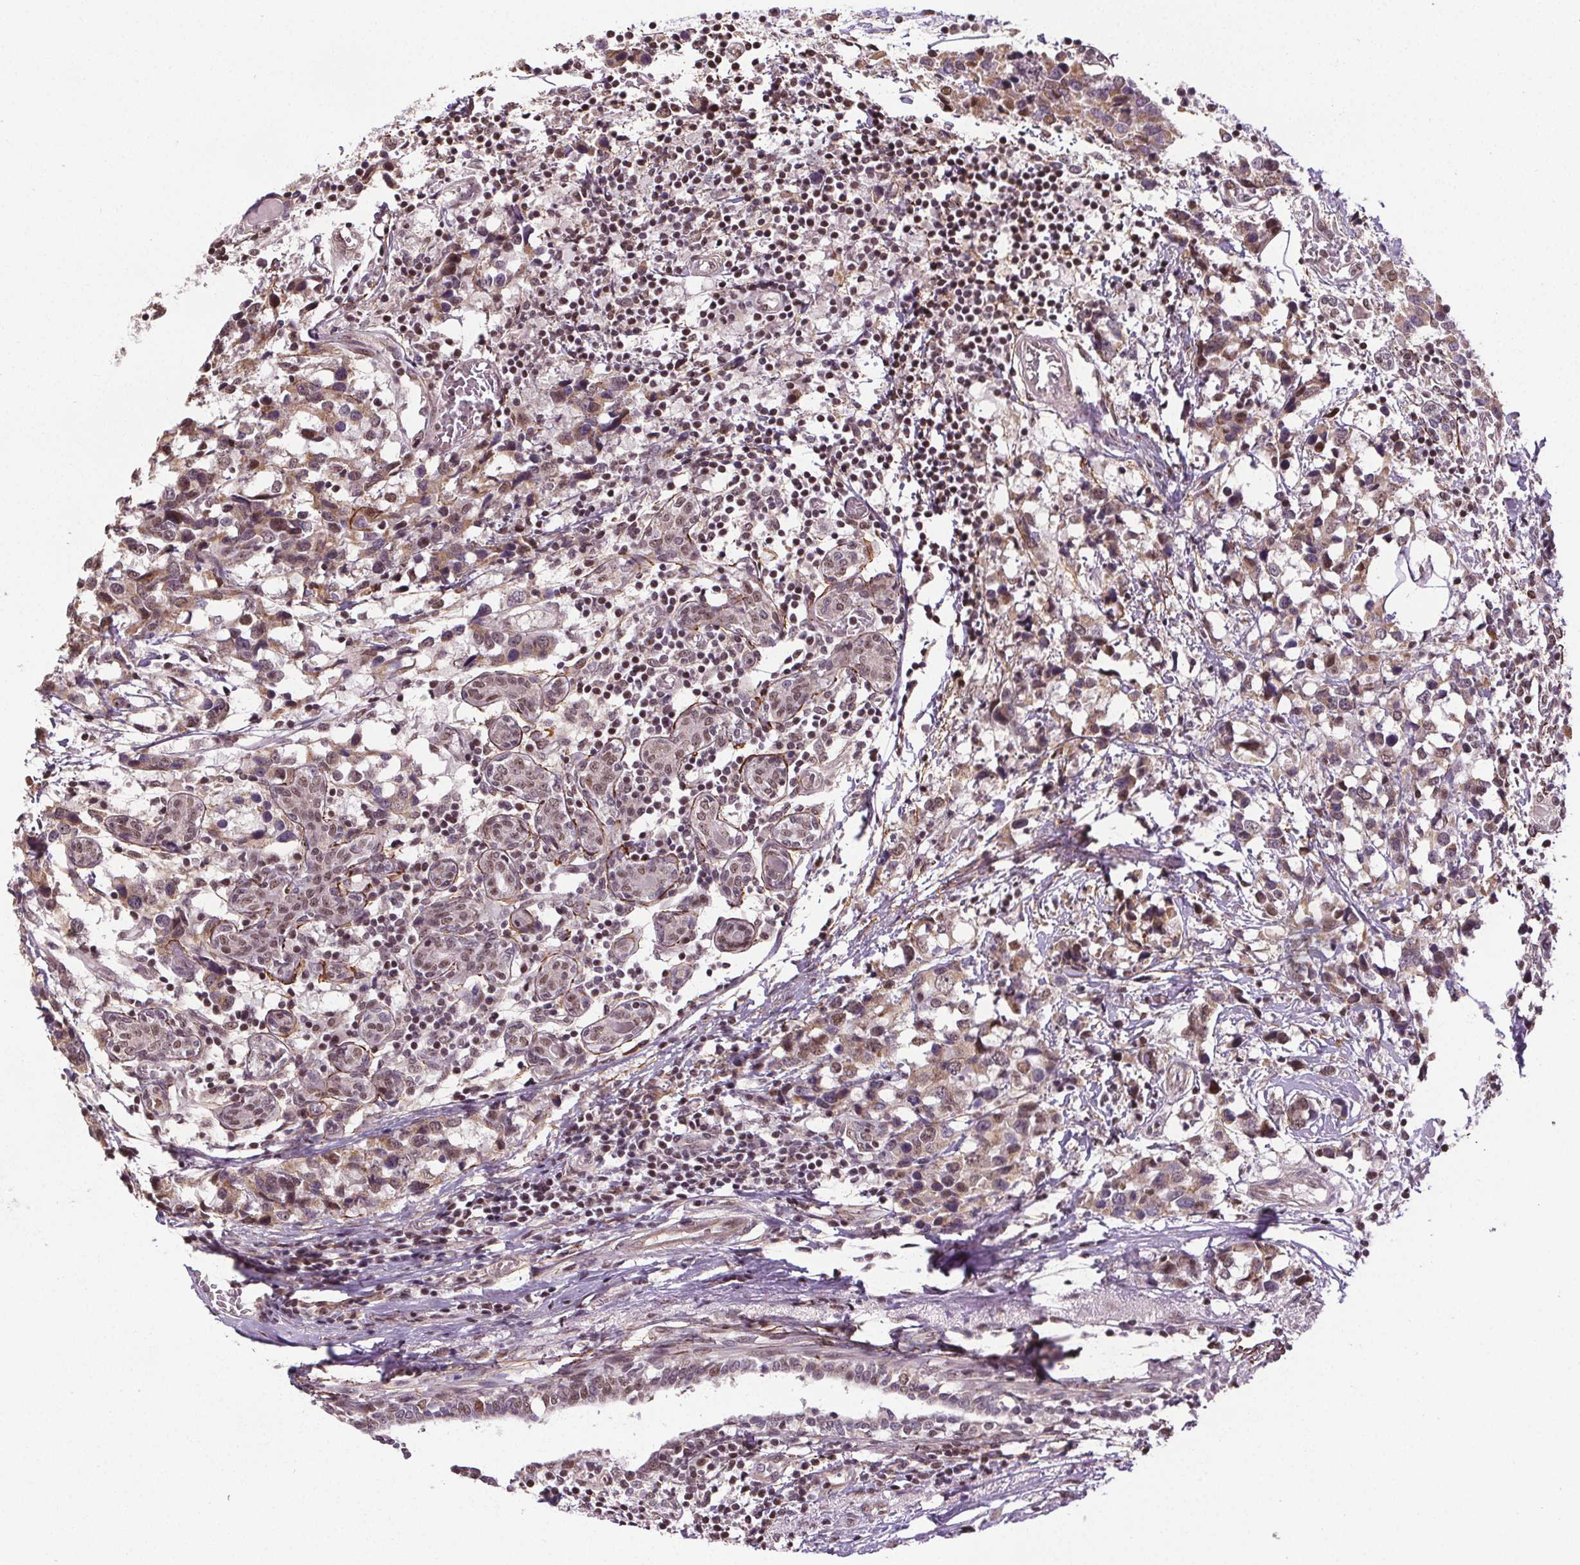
{"staining": {"intensity": "moderate", "quantity": "<25%", "location": "nuclear"}, "tissue": "breast cancer", "cell_type": "Tumor cells", "image_type": "cancer", "snomed": [{"axis": "morphology", "description": "Lobular carcinoma"}, {"axis": "topography", "description": "Breast"}], "caption": "Breast cancer stained with DAB (3,3'-diaminobenzidine) immunohistochemistry reveals low levels of moderate nuclear positivity in approximately <25% of tumor cells.", "gene": "KIAA0232", "patient": {"sex": "female", "age": 59}}